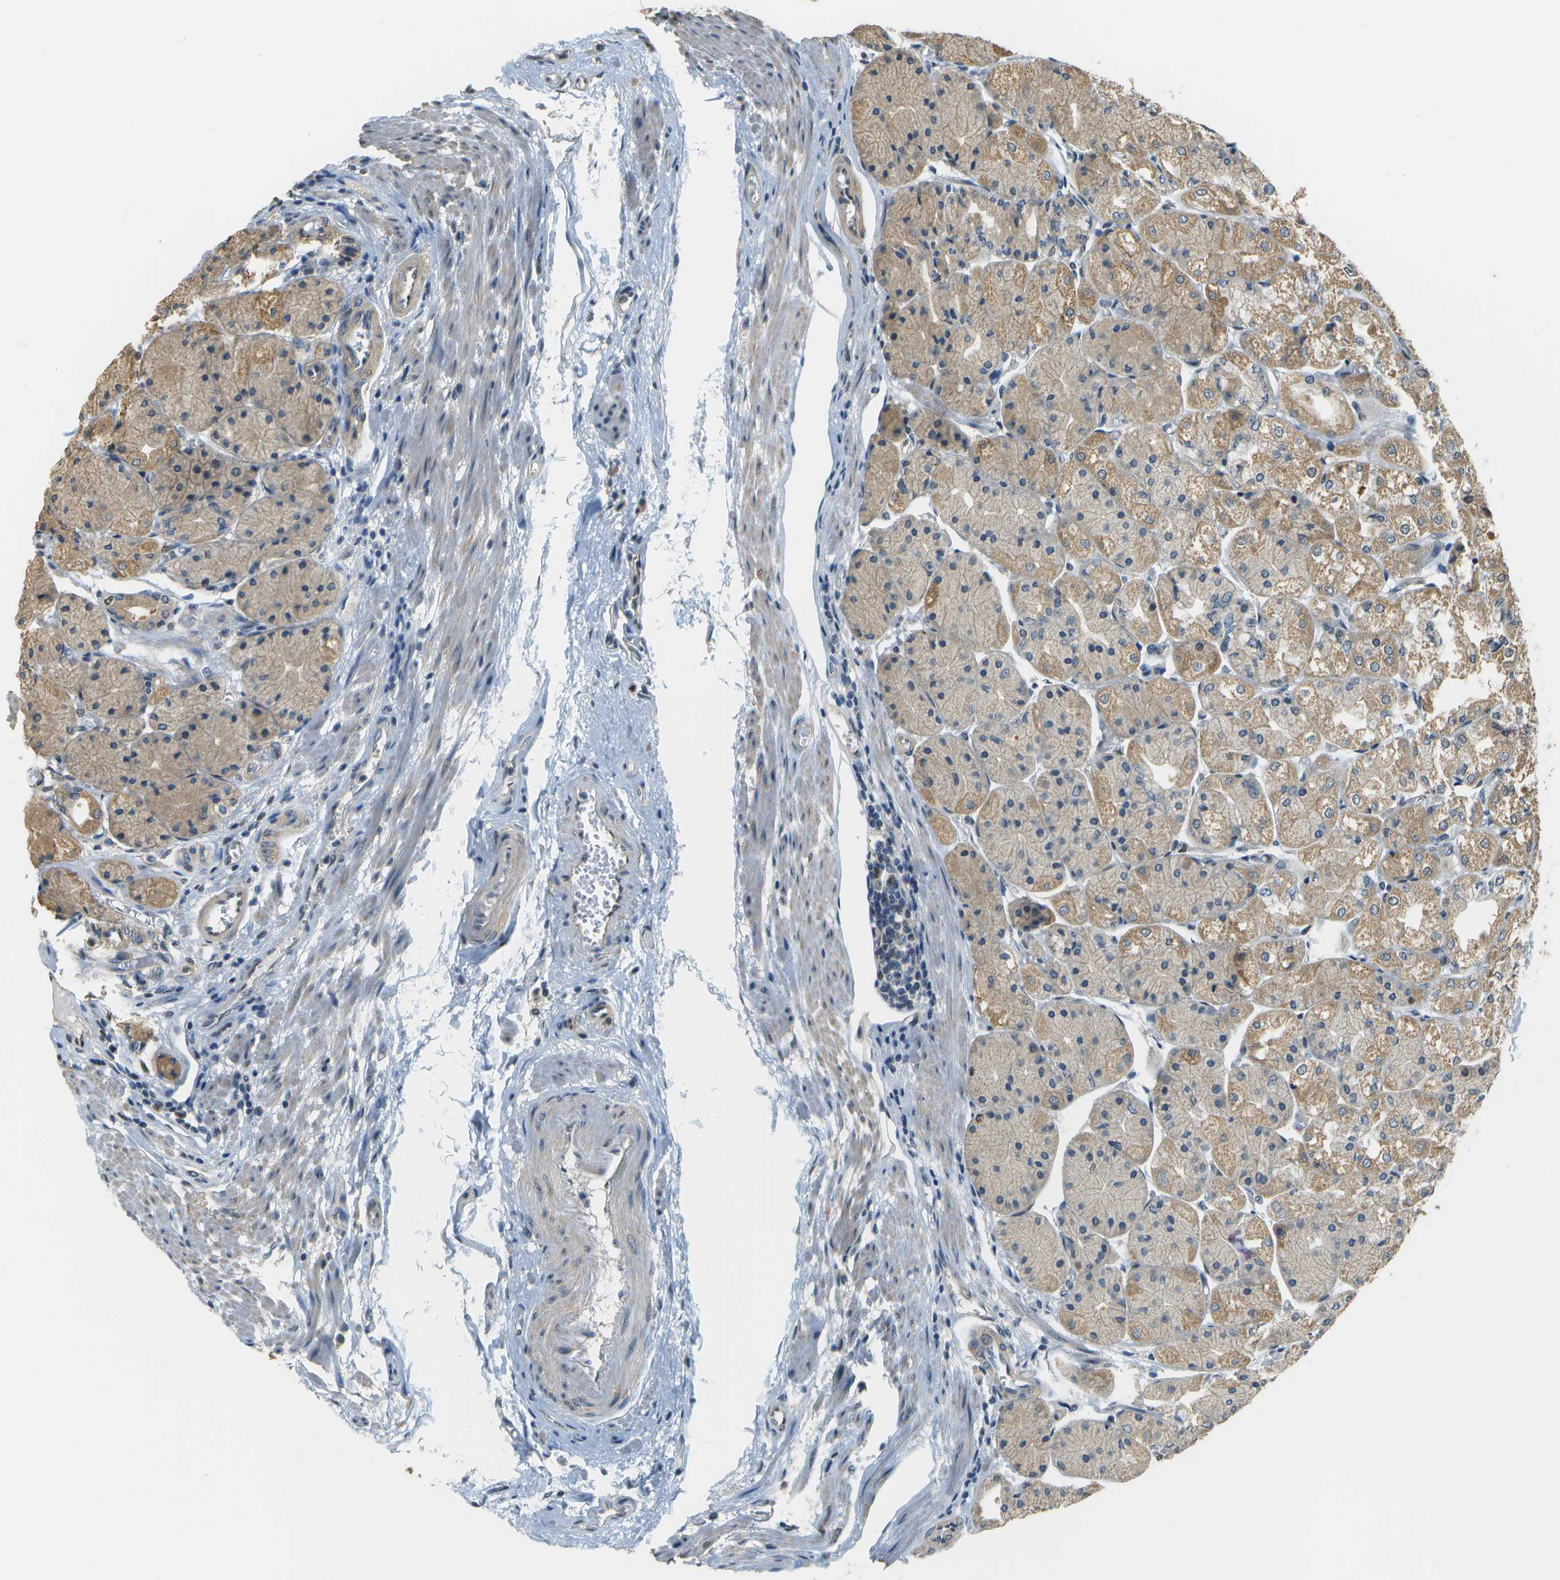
{"staining": {"intensity": "weak", "quantity": ">75%", "location": "cytoplasmic/membranous"}, "tissue": "stomach", "cell_type": "Glandular cells", "image_type": "normal", "snomed": [{"axis": "morphology", "description": "Normal tissue, NOS"}, {"axis": "topography", "description": "Stomach, upper"}], "caption": "Immunohistochemical staining of unremarkable stomach shows weak cytoplasmic/membranous protein staining in approximately >75% of glandular cells.", "gene": "ABL2", "patient": {"sex": "male", "age": 72}}